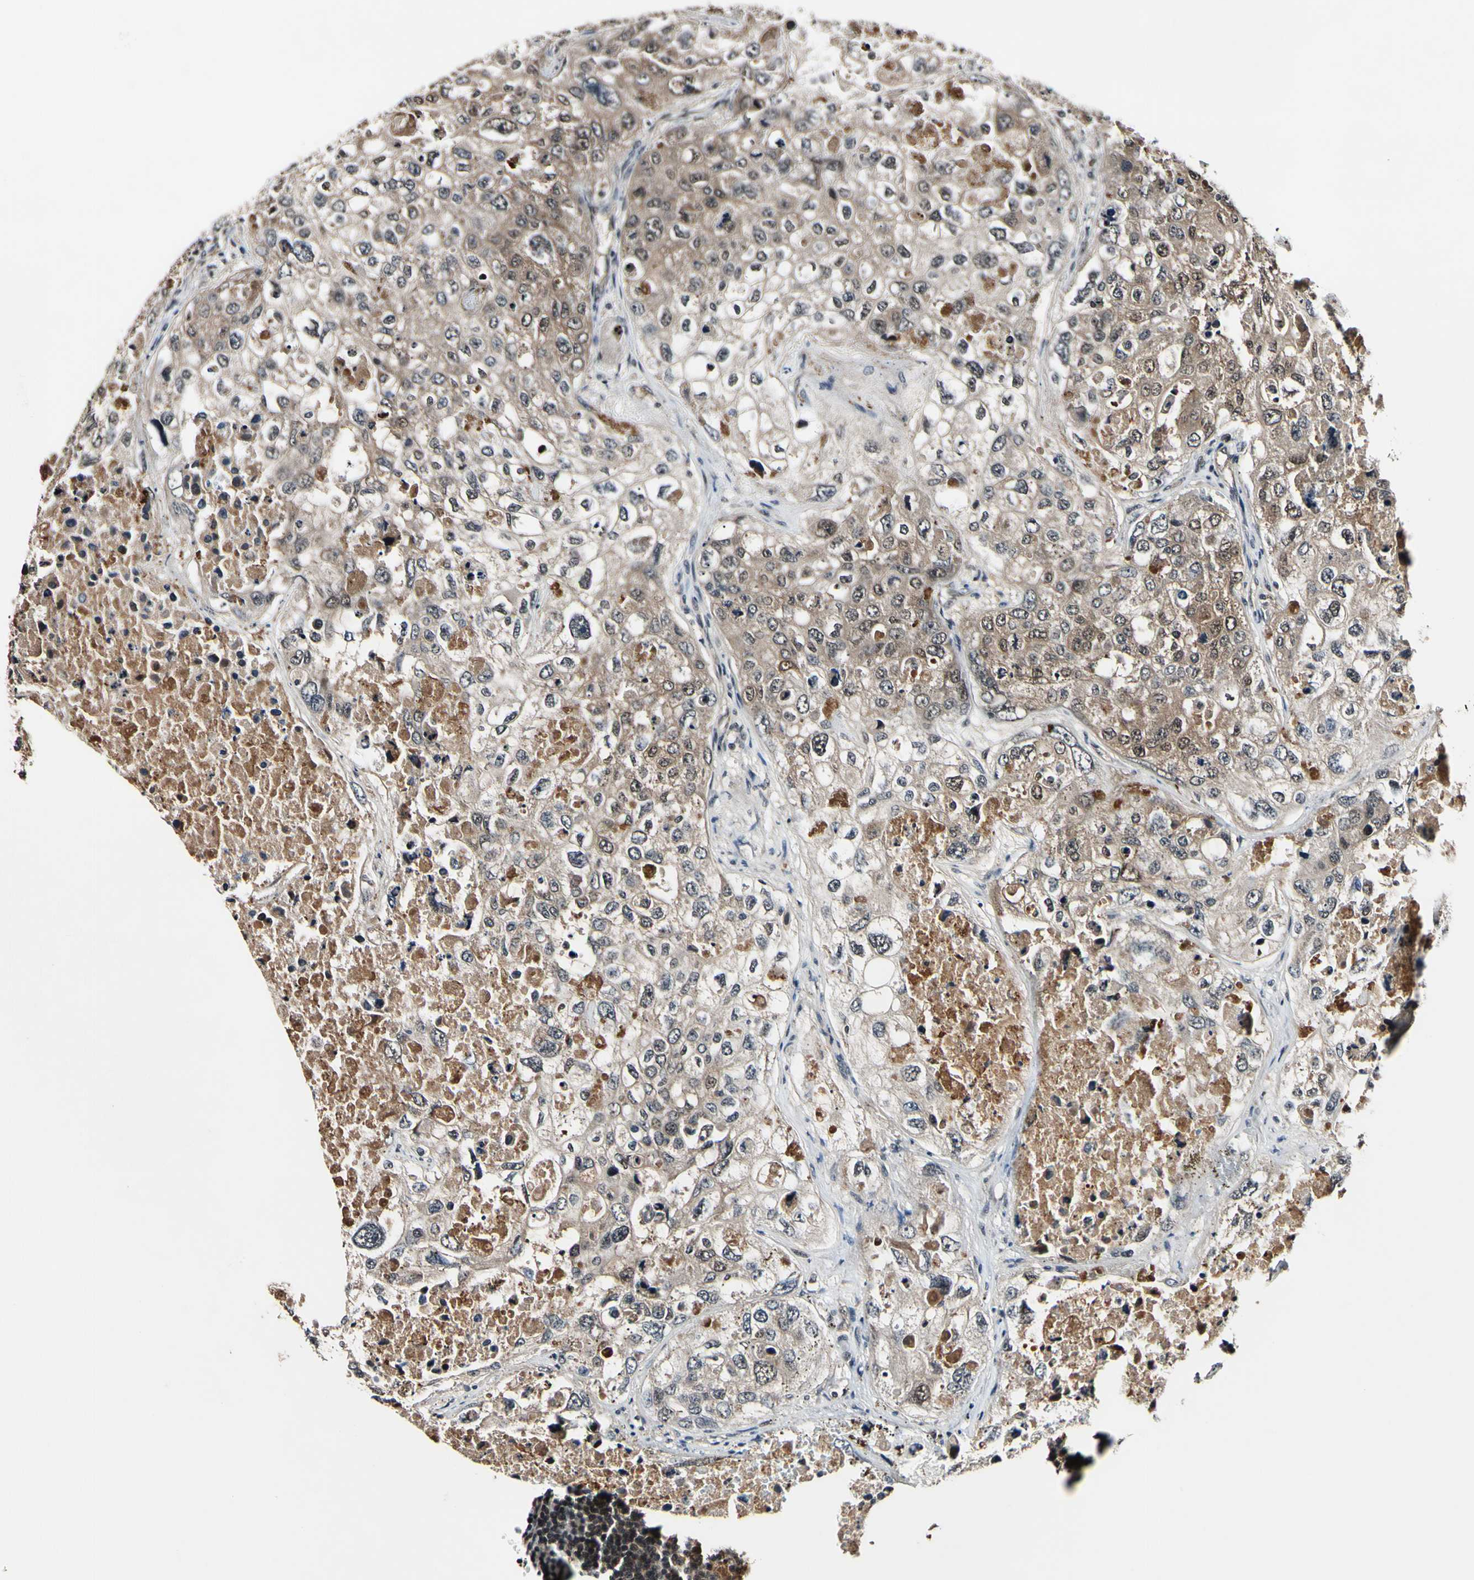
{"staining": {"intensity": "weak", "quantity": ">75%", "location": "cytoplasmic/membranous,nuclear"}, "tissue": "urothelial cancer", "cell_type": "Tumor cells", "image_type": "cancer", "snomed": [{"axis": "morphology", "description": "Urothelial carcinoma, High grade"}, {"axis": "topography", "description": "Lymph node"}, {"axis": "topography", "description": "Urinary bladder"}], "caption": "High-grade urothelial carcinoma stained for a protein (brown) shows weak cytoplasmic/membranous and nuclear positive staining in about >75% of tumor cells.", "gene": "PSMD10", "patient": {"sex": "male", "age": 51}}